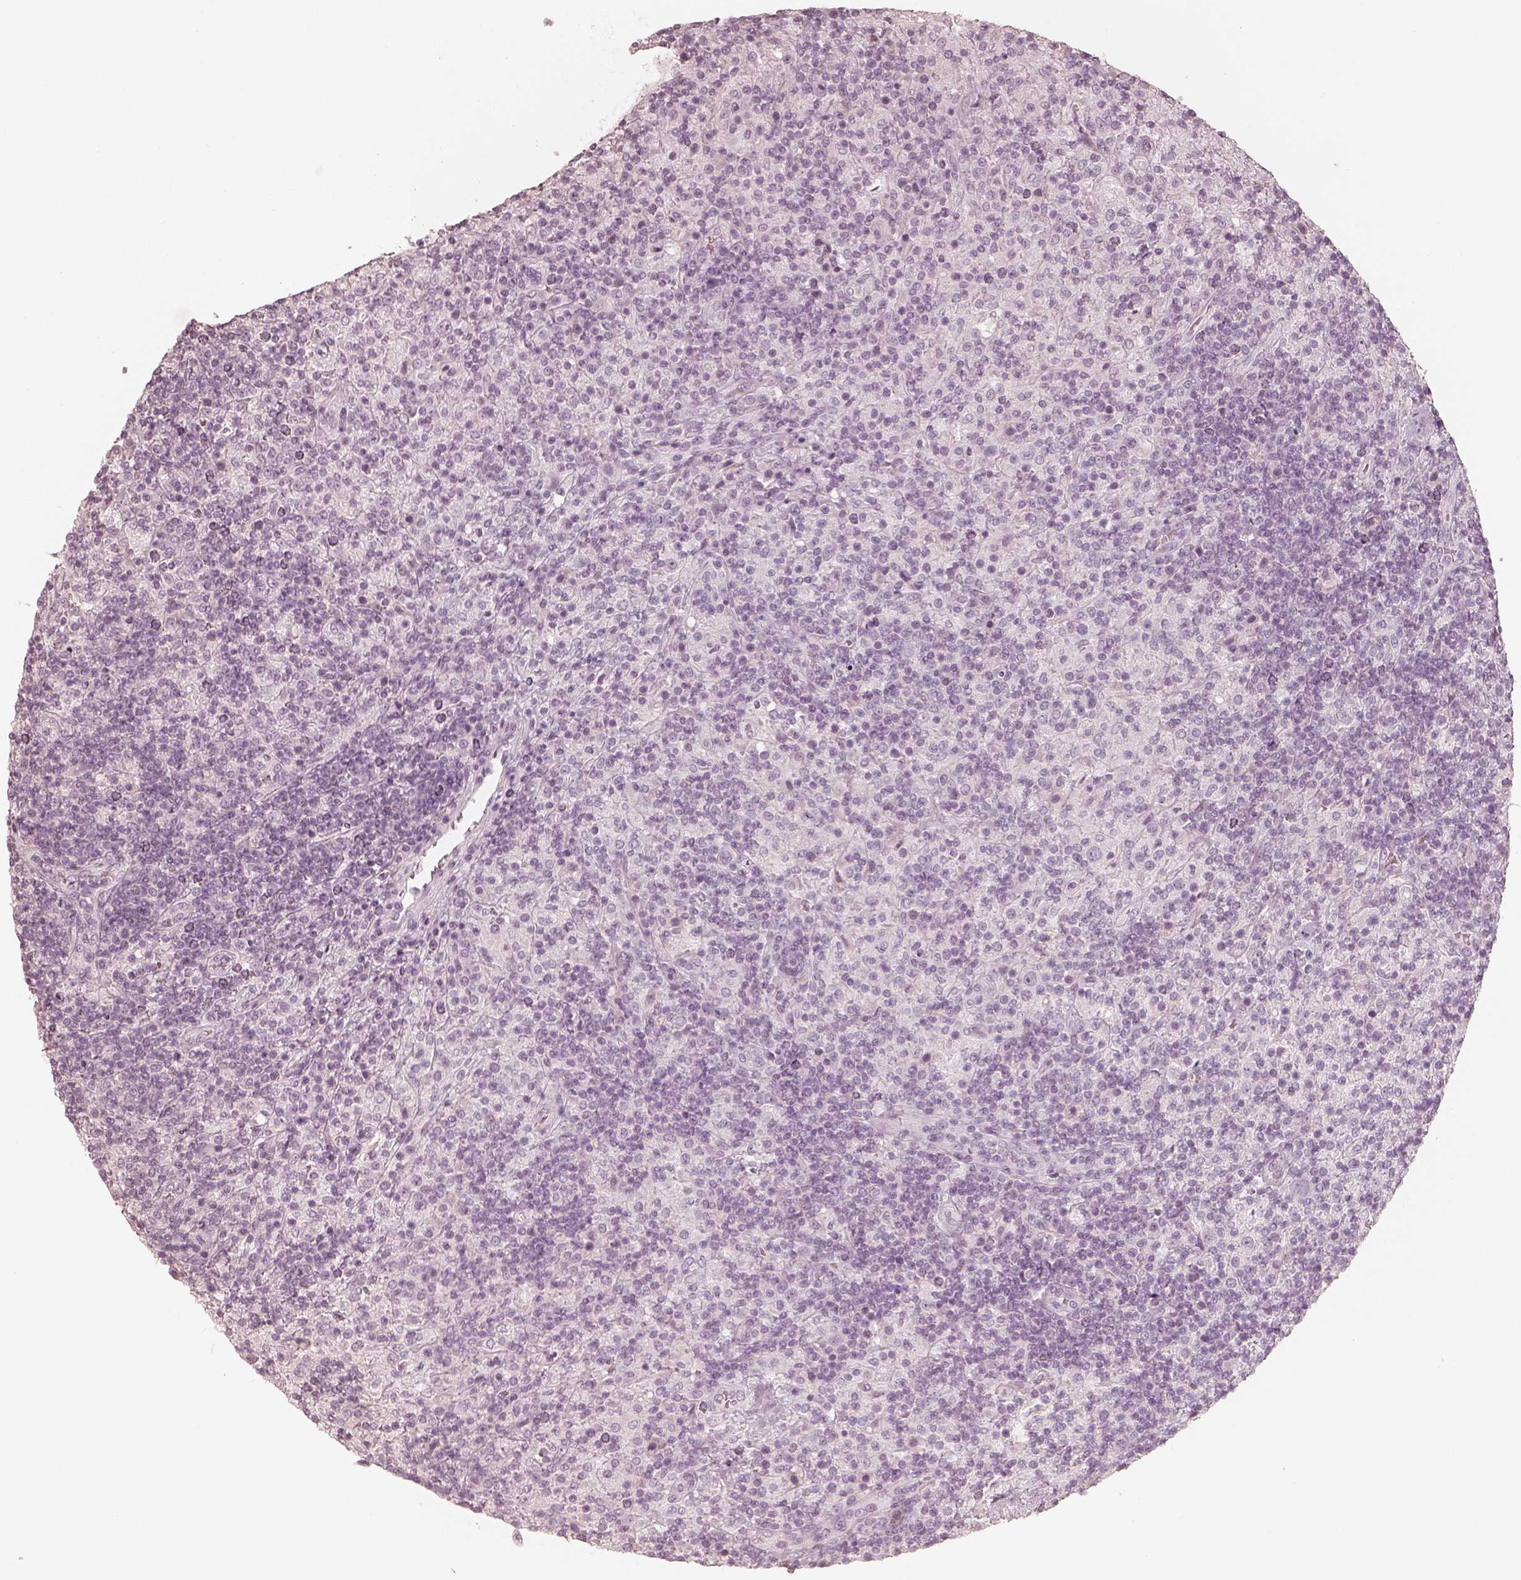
{"staining": {"intensity": "negative", "quantity": "none", "location": "none"}, "tissue": "lymphoma", "cell_type": "Tumor cells", "image_type": "cancer", "snomed": [{"axis": "morphology", "description": "Hodgkin's disease, NOS"}, {"axis": "topography", "description": "Lymph node"}], "caption": "This is a photomicrograph of immunohistochemistry staining of Hodgkin's disease, which shows no staining in tumor cells.", "gene": "KRT82", "patient": {"sex": "male", "age": 70}}